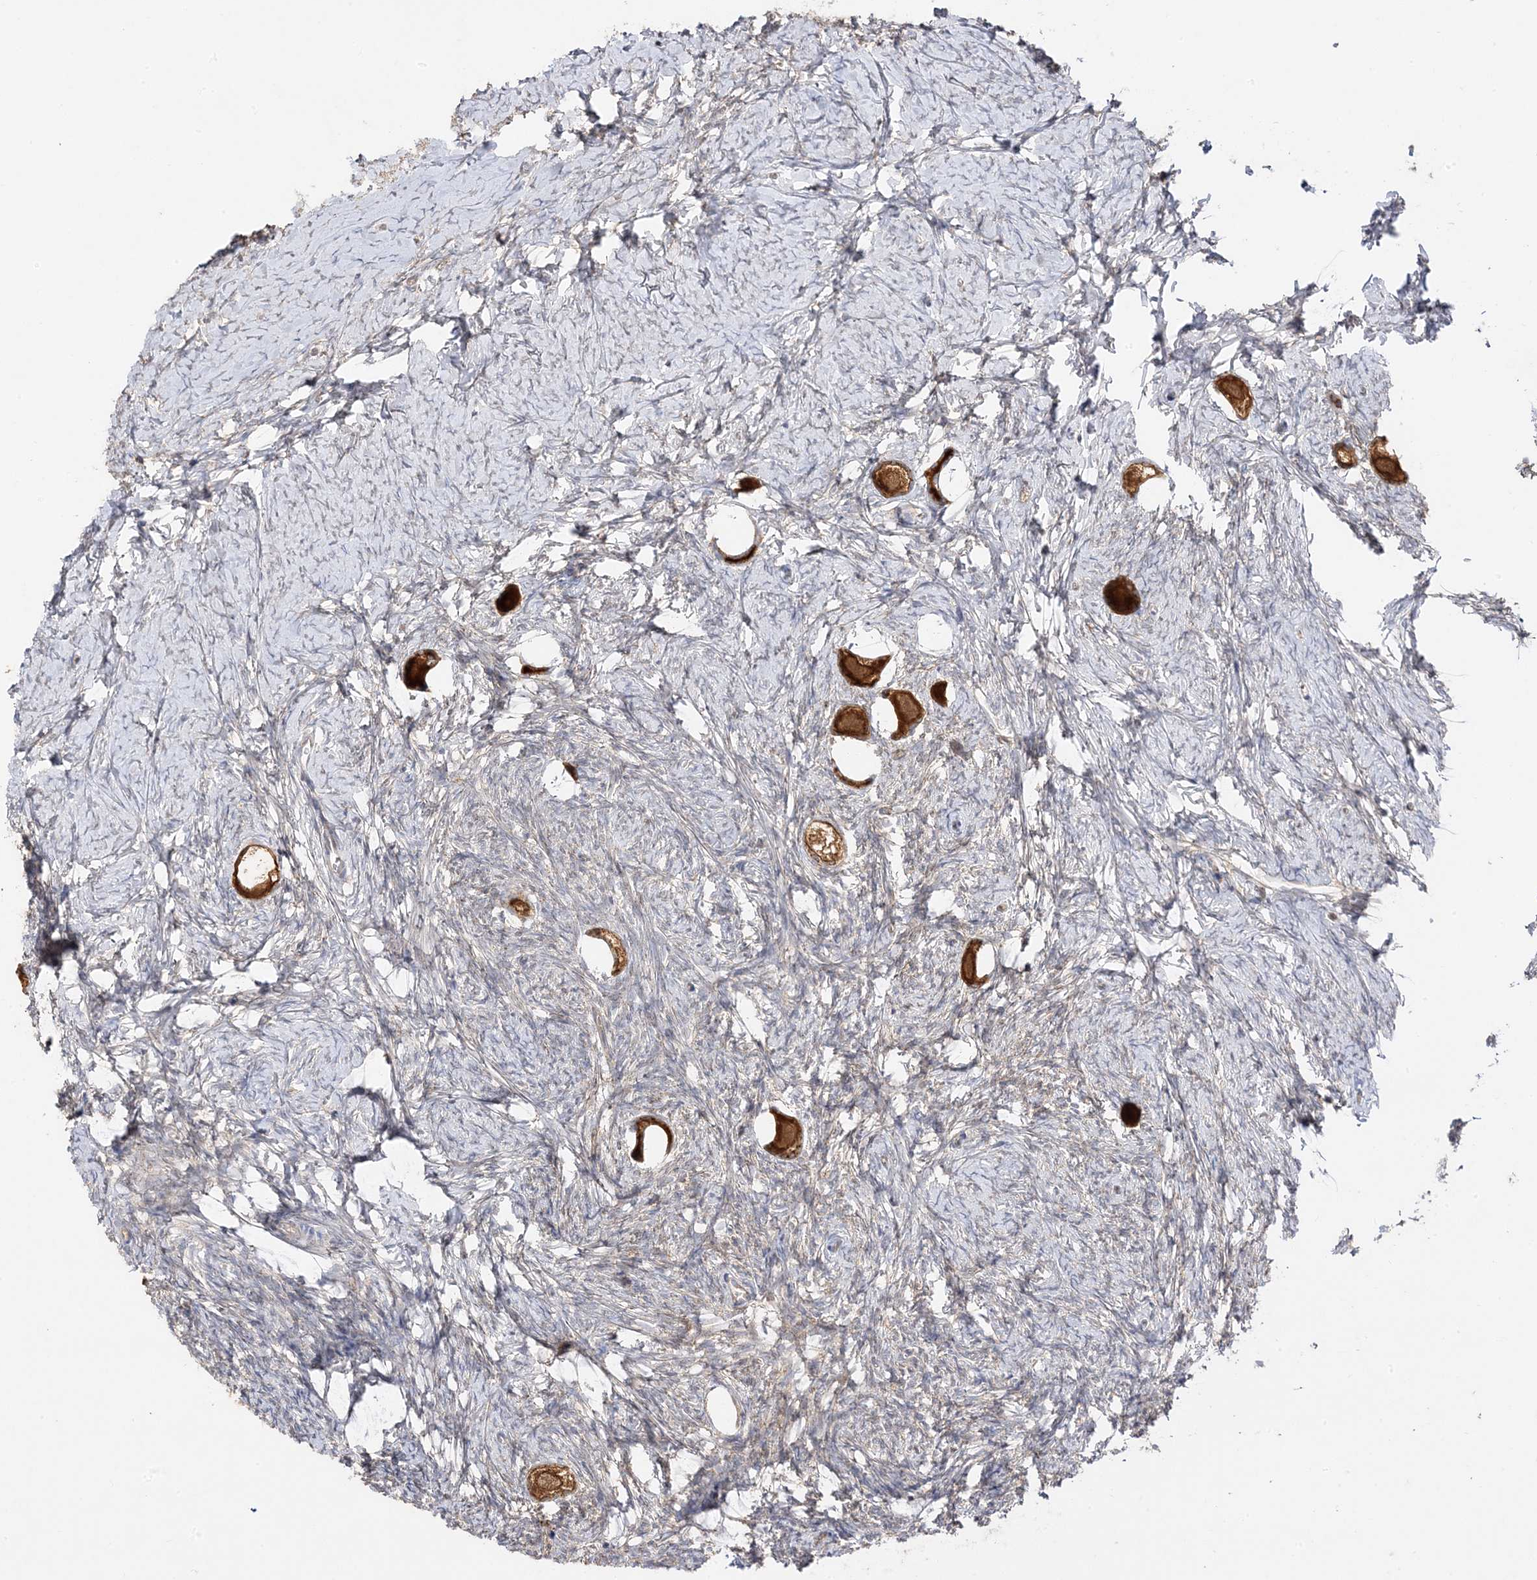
{"staining": {"intensity": "strong", "quantity": ">75%", "location": "cytoplasmic/membranous"}, "tissue": "ovary", "cell_type": "Follicle cells", "image_type": "normal", "snomed": [{"axis": "morphology", "description": "Normal tissue, NOS"}, {"axis": "topography", "description": "Ovary"}], "caption": "Immunohistochemistry micrograph of normal human ovary stained for a protein (brown), which reveals high levels of strong cytoplasmic/membranous positivity in approximately >75% of follicle cells.", "gene": "C2CD2", "patient": {"sex": "female", "age": 27}}